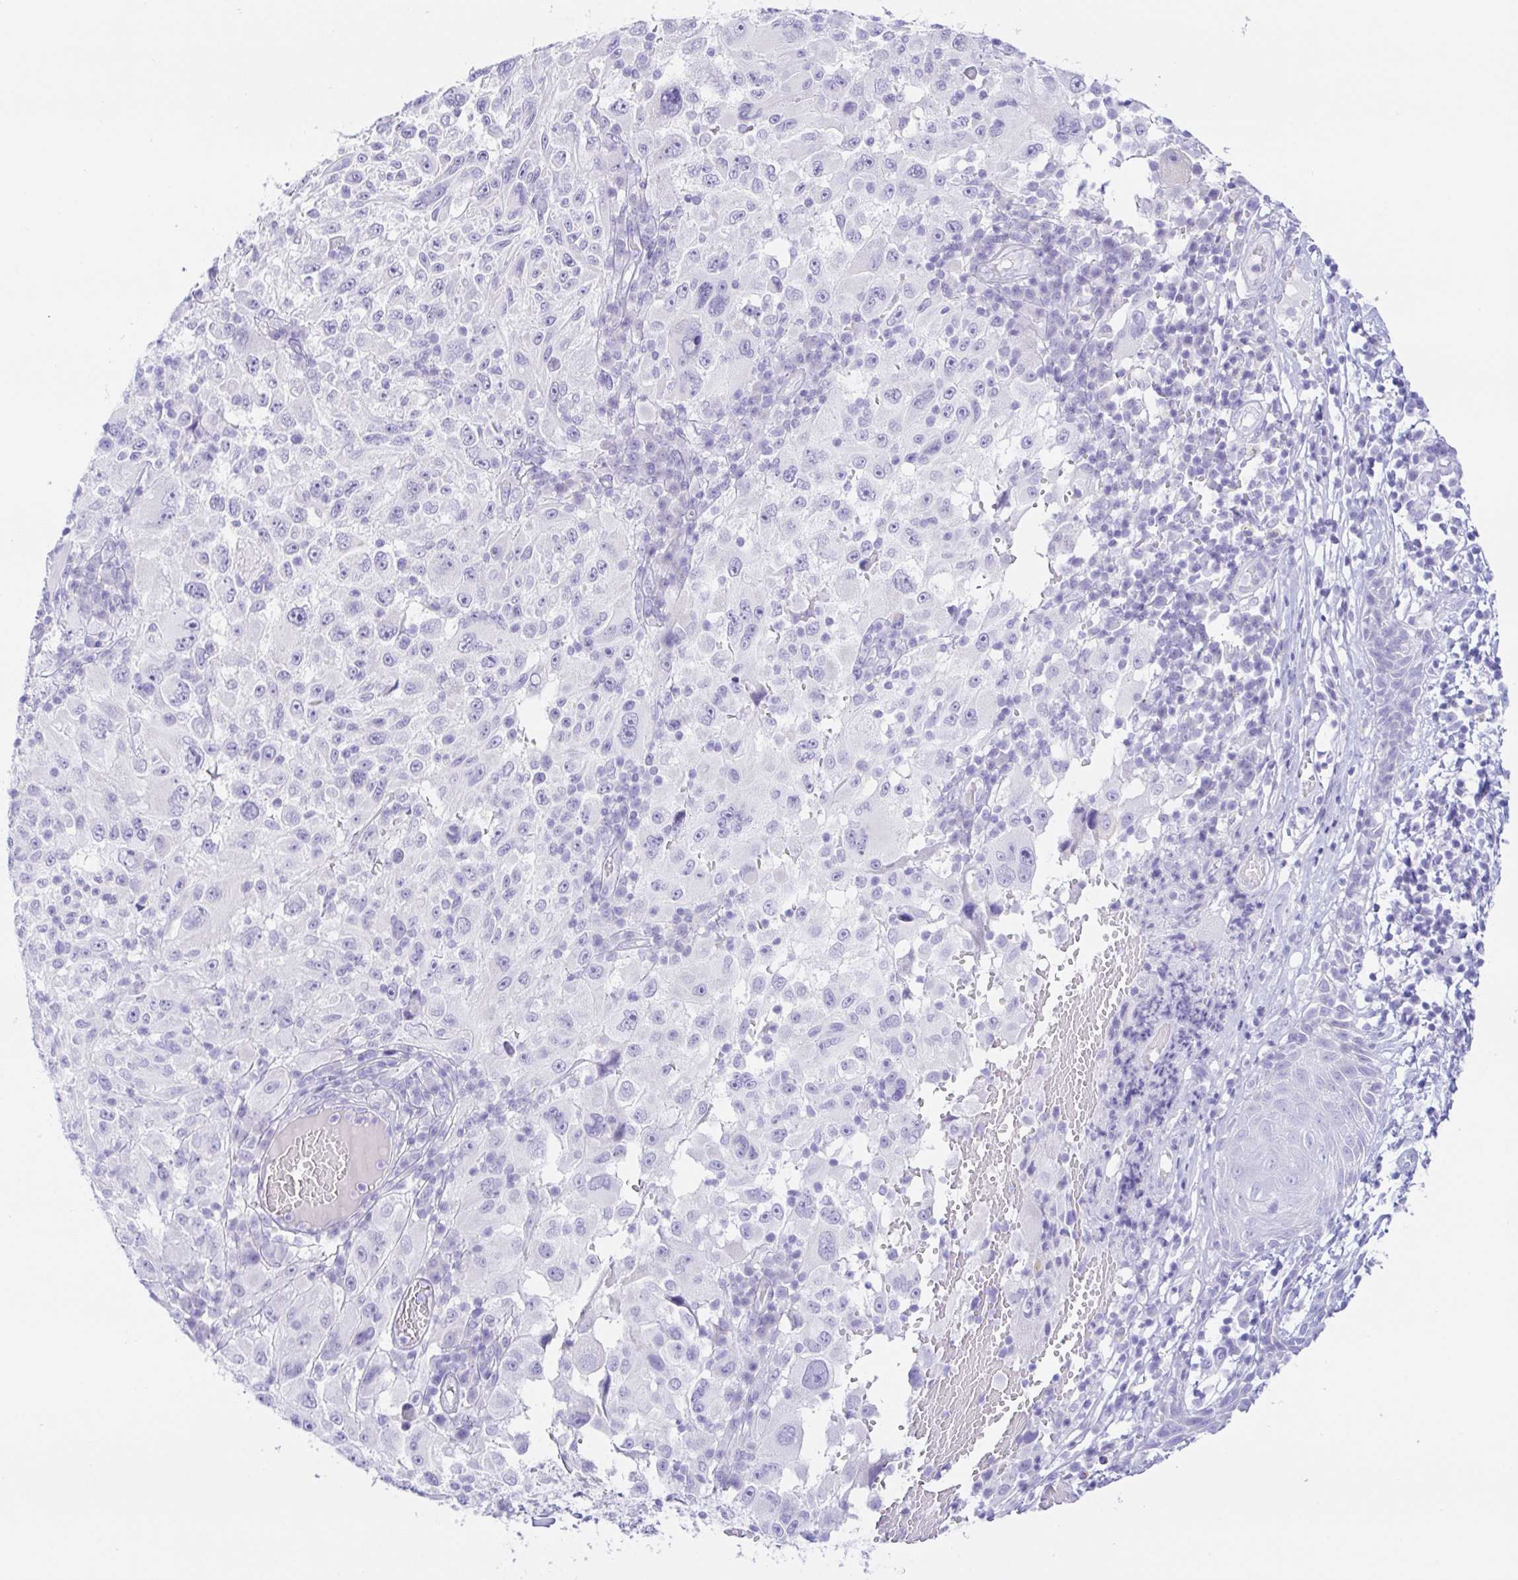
{"staining": {"intensity": "negative", "quantity": "none", "location": "none"}, "tissue": "melanoma", "cell_type": "Tumor cells", "image_type": "cancer", "snomed": [{"axis": "morphology", "description": "Malignant melanoma, NOS"}, {"axis": "topography", "description": "Skin"}], "caption": "The immunohistochemistry (IHC) micrograph has no significant staining in tumor cells of malignant melanoma tissue.", "gene": "PAX8", "patient": {"sex": "female", "age": 71}}